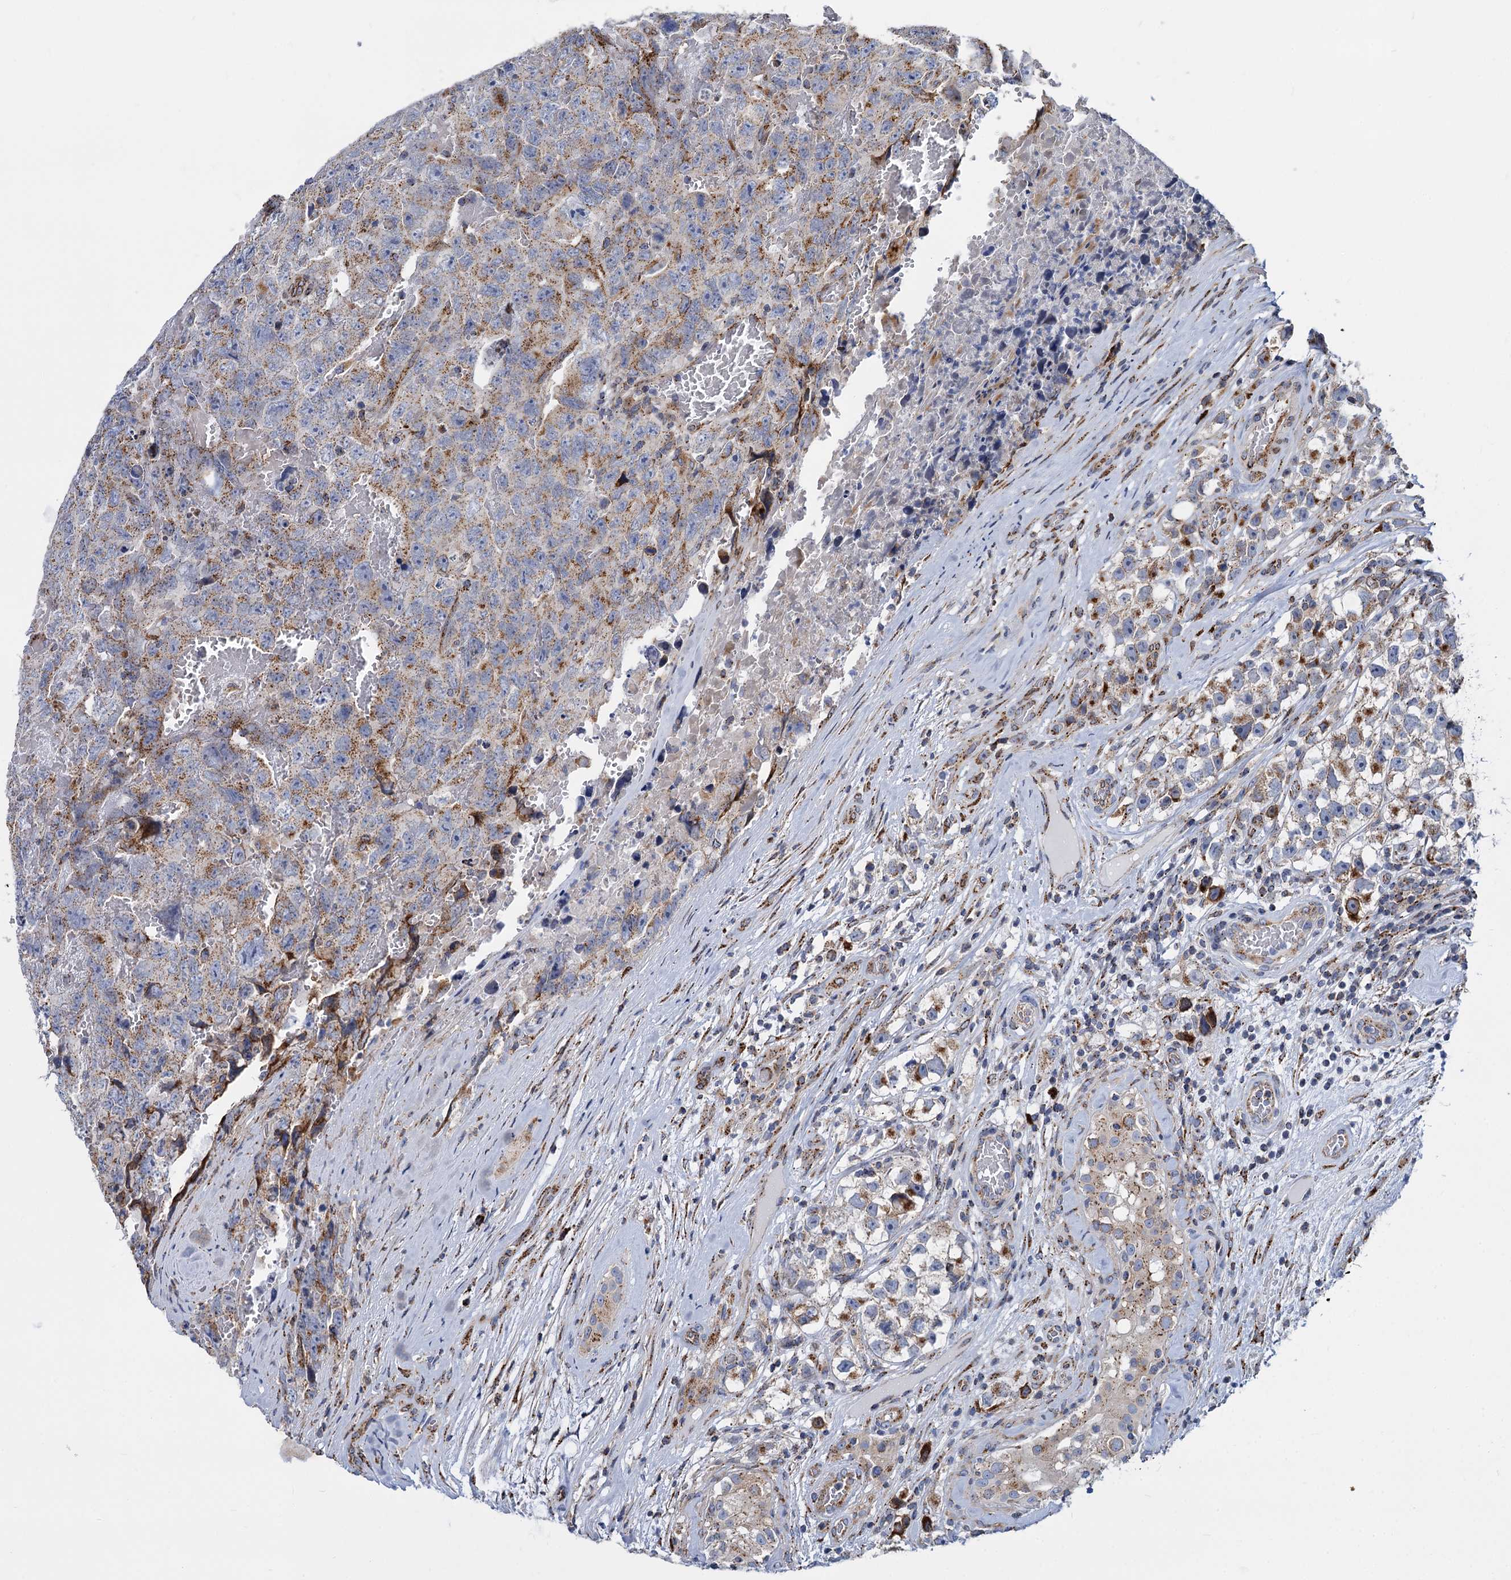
{"staining": {"intensity": "moderate", "quantity": ">75%", "location": "cytoplasmic/membranous"}, "tissue": "testis cancer", "cell_type": "Tumor cells", "image_type": "cancer", "snomed": [{"axis": "morphology", "description": "Carcinoma, Embryonal, NOS"}, {"axis": "topography", "description": "Testis"}], "caption": "Immunohistochemical staining of human testis cancer (embryonal carcinoma) reveals medium levels of moderate cytoplasmic/membranous positivity in approximately >75% of tumor cells.", "gene": "SUPT20H", "patient": {"sex": "male", "age": 45}}